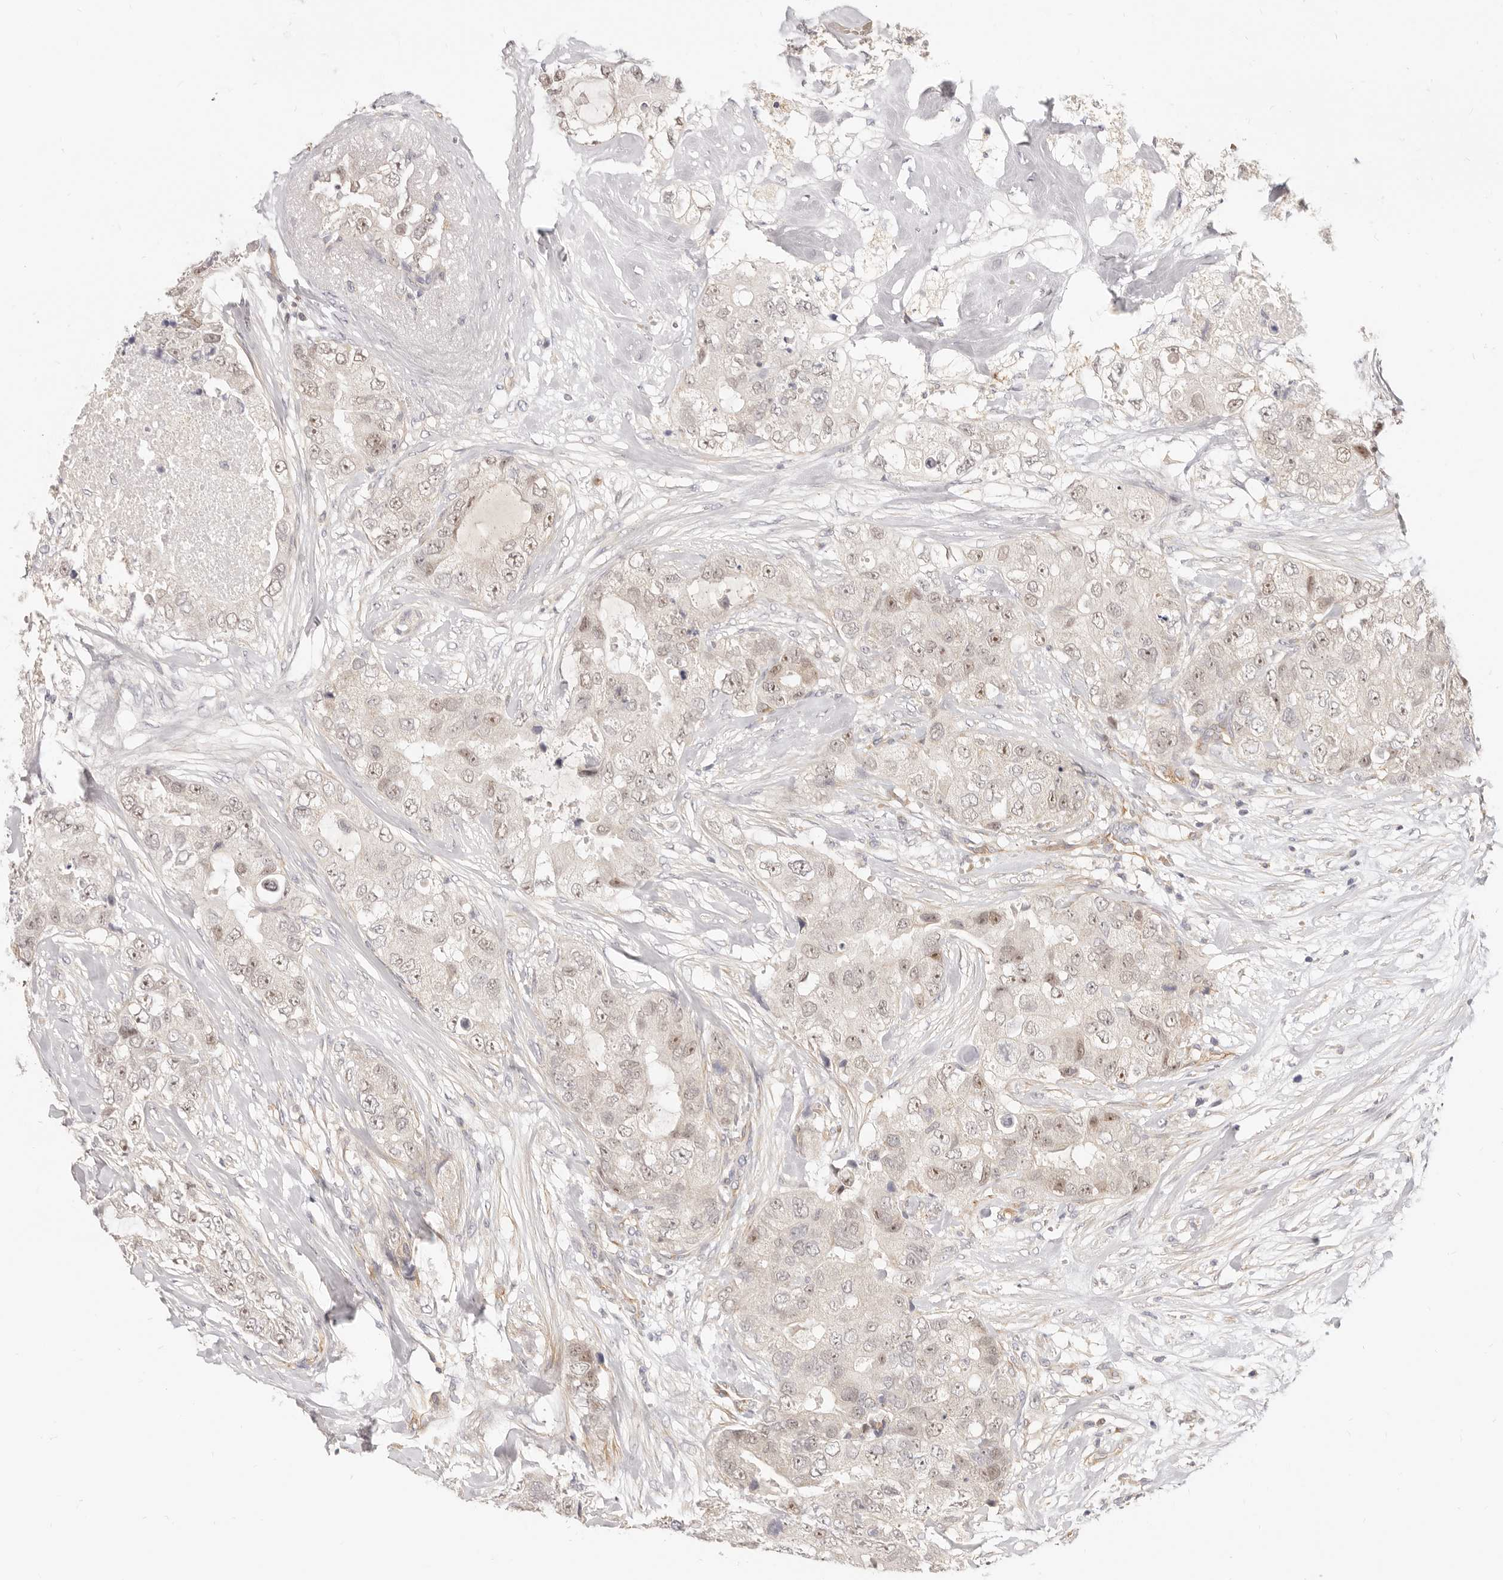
{"staining": {"intensity": "moderate", "quantity": "<25%", "location": "nuclear"}, "tissue": "breast cancer", "cell_type": "Tumor cells", "image_type": "cancer", "snomed": [{"axis": "morphology", "description": "Duct carcinoma"}, {"axis": "topography", "description": "Breast"}], "caption": "An immunohistochemistry micrograph of tumor tissue is shown. Protein staining in brown labels moderate nuclear positivity in breast intraductal carcinoma within tumor cells.", "gene": "LTB4R2", "patient": {"sex": "female", "age": 62}}